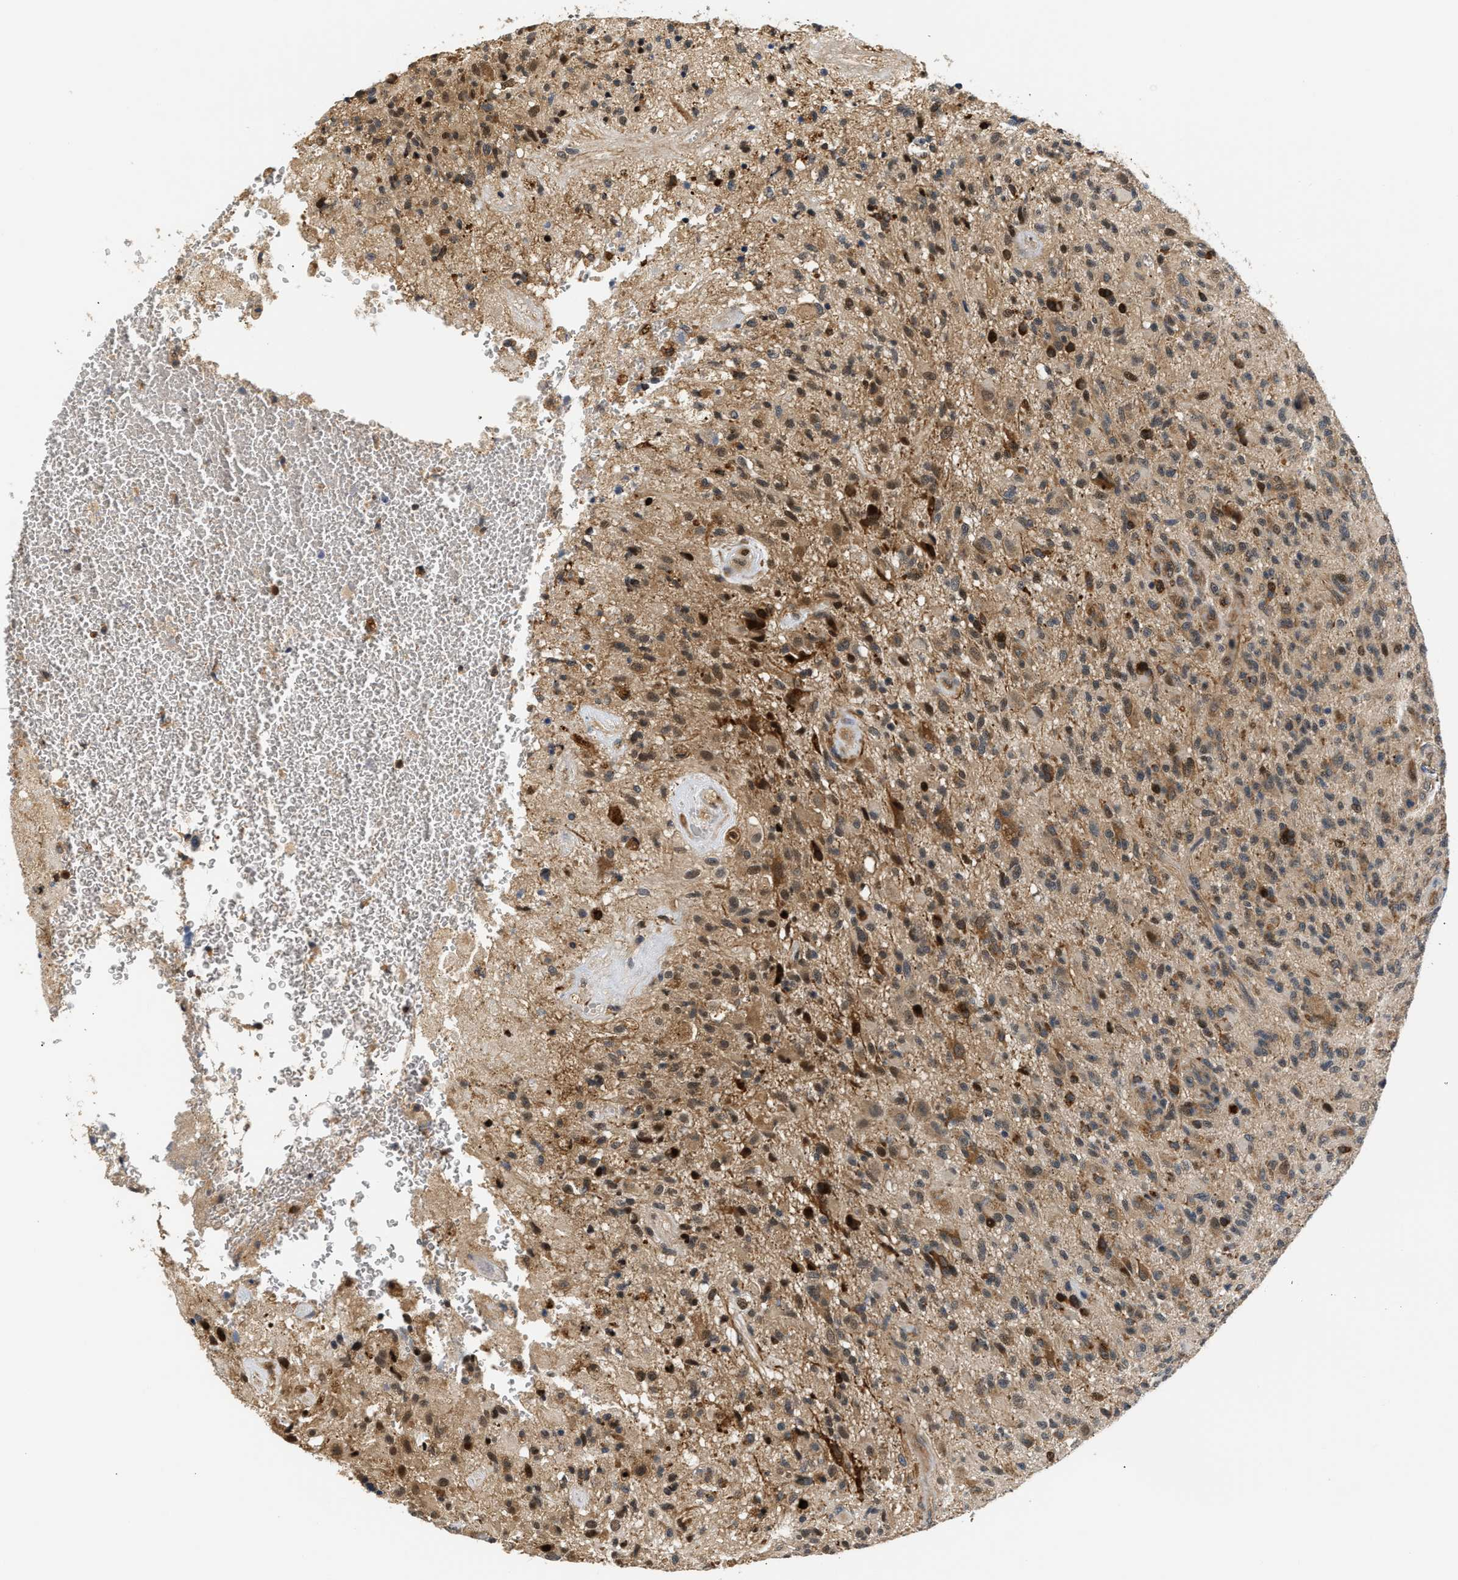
{"staining": {"intensity": "strong", "quantity": "25%-75%", "location": "cytoplasmic/membranous,nuclear"}, "tissue": "glioma", "cell_type": "Tumor cells", "image_type": "cancer", "snomed": [{"axis": "morphology", "description": "Glioma, malignant, High grade"}, {"axis": "topography", "description": "Brain"}], "caption": "IHC of glioma exhibits high levels of strong cytoplasmic/membranous and nuclear positivity in about 25%-75% of tumor cells.", "gene": "LARP6", "patient": {"sex": "male", "age": 71}}